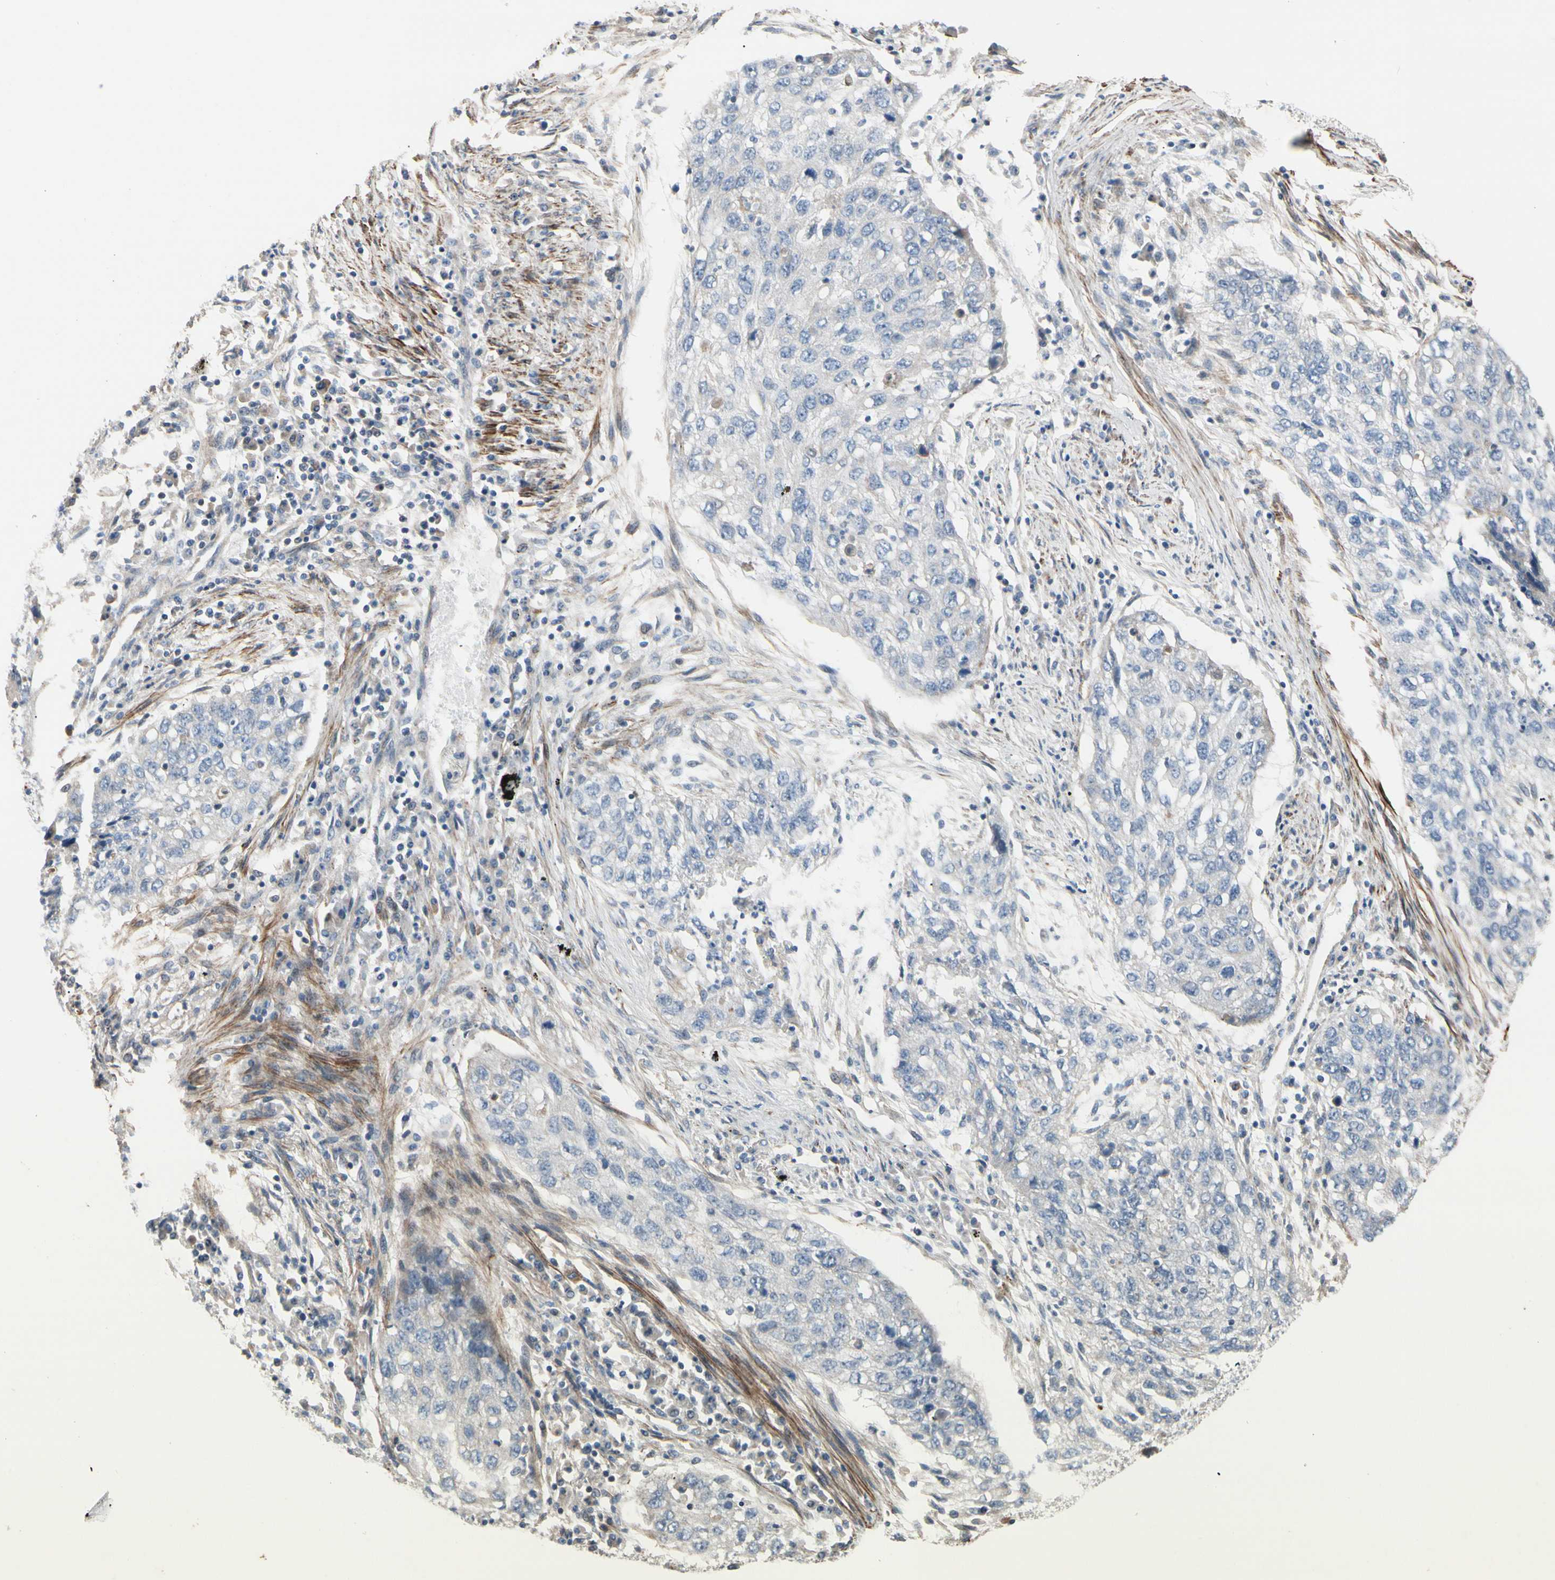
{"staining": {"intensity": "negative", "quantity": "none", "location": "none"}, "tissue": "lung cancer", "cell_type": "Tumor cells", "image_type": "cancer", "snomed": [{"axis": "morphology", "description": "Squamous cell carcinoma, NOS"}, {"axis": "topography", "description": "Lung"}], "caption": "Tumor cells are negative for protein expression in human lung cancer.", "gene": "TPM1", "patient": {"sex": "female", "age": 63}}